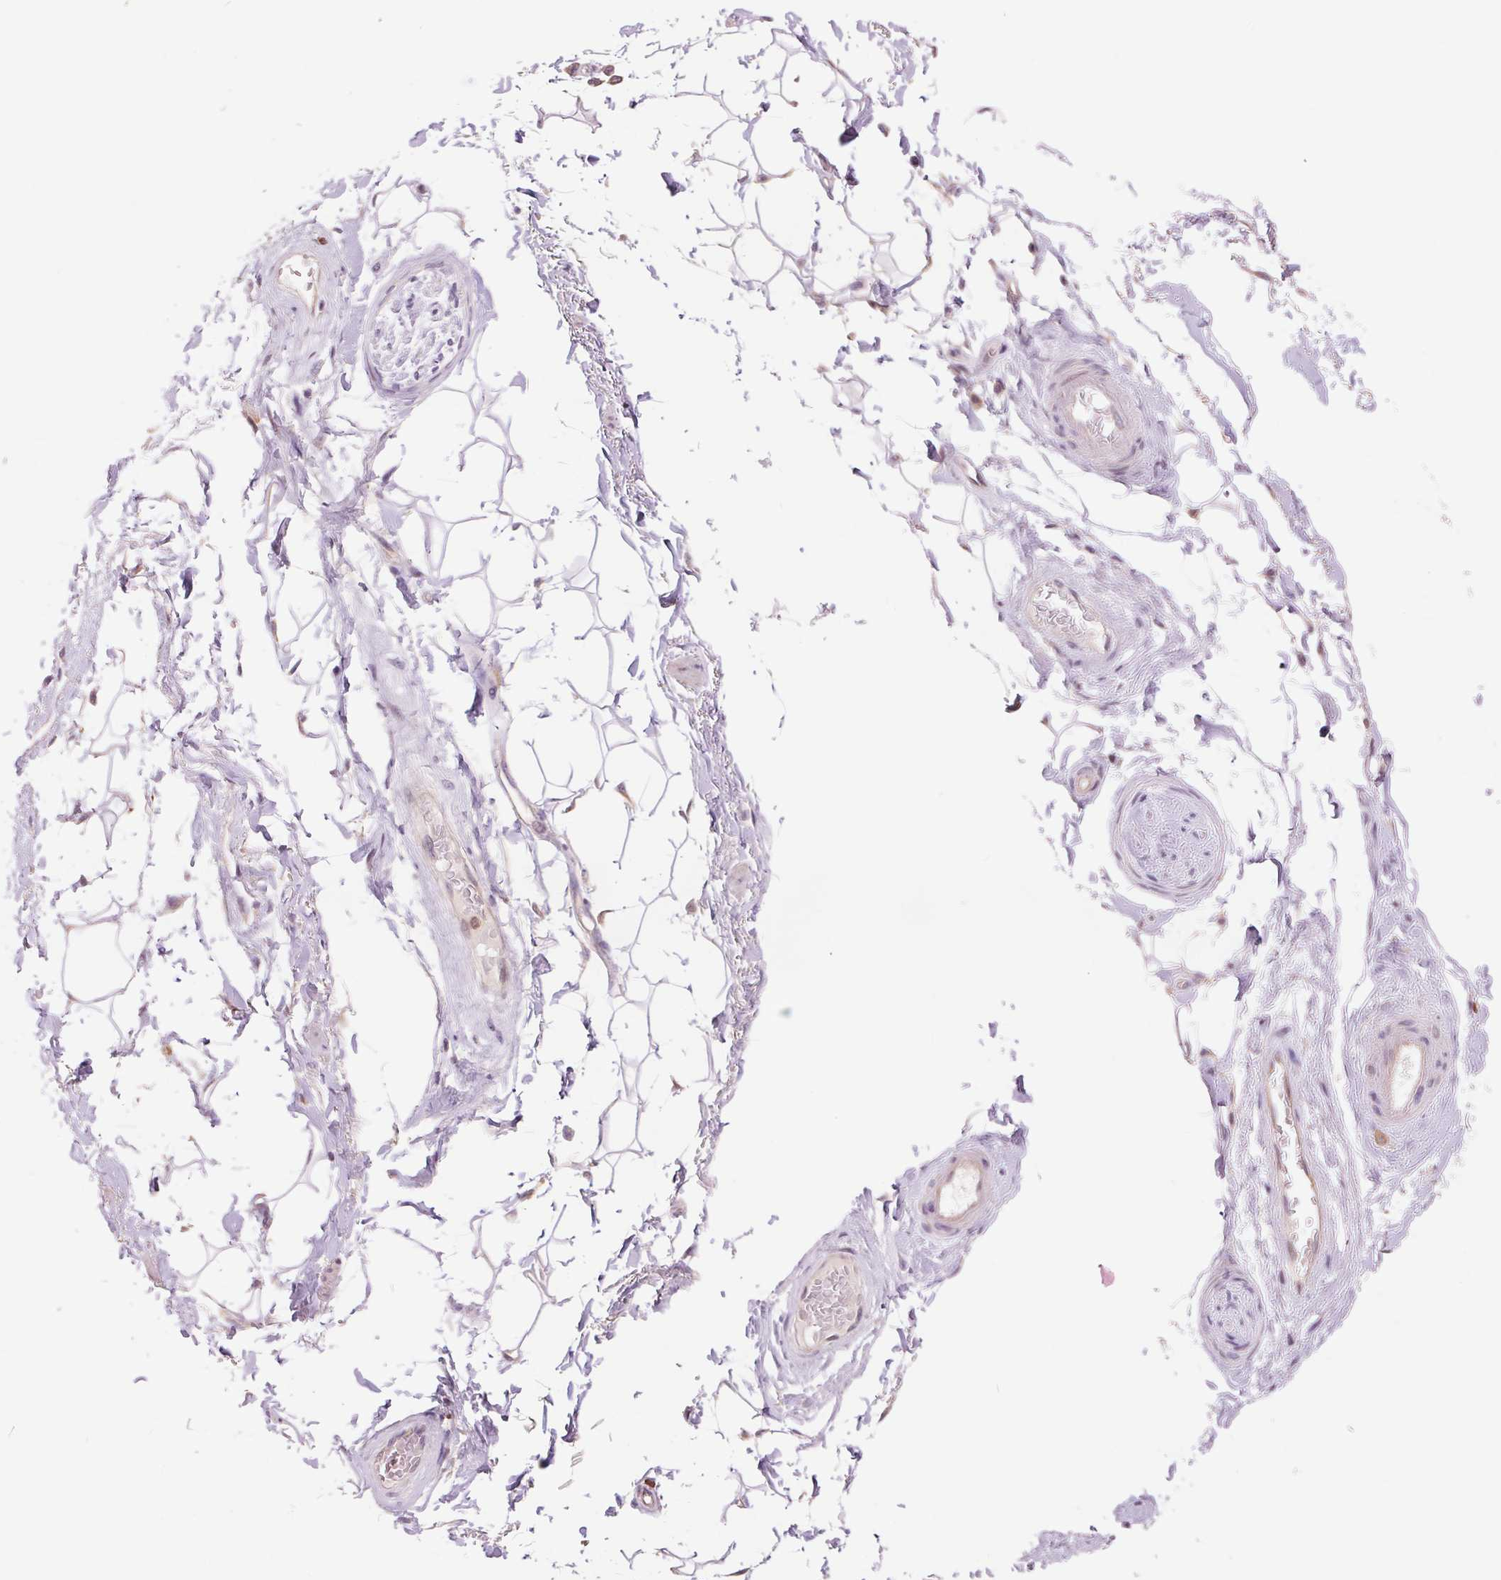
{"staining": {"intensity": "moderate", "quantity": "<25%", "location": "cytoplasmic/membranous"}, "tissue": "adipose tissue", "cell_type": "Adipocytes", "image_type": "normal", "snomed": [{"axis": "morphology", "description": "Normal tissue, NOS"}, {"axis": "topography", "description": "Anal"}, {"axis": "topography", "description": "Peripheral nerve tissue"}], "caption": "Adipocytes show low levels of moderate cytoplasmic/membranous positivity in about <25% of cells in benign human adipose tissue.", "gene": "RANBP3L", "patient": {"sex": "male", "age": 51}}